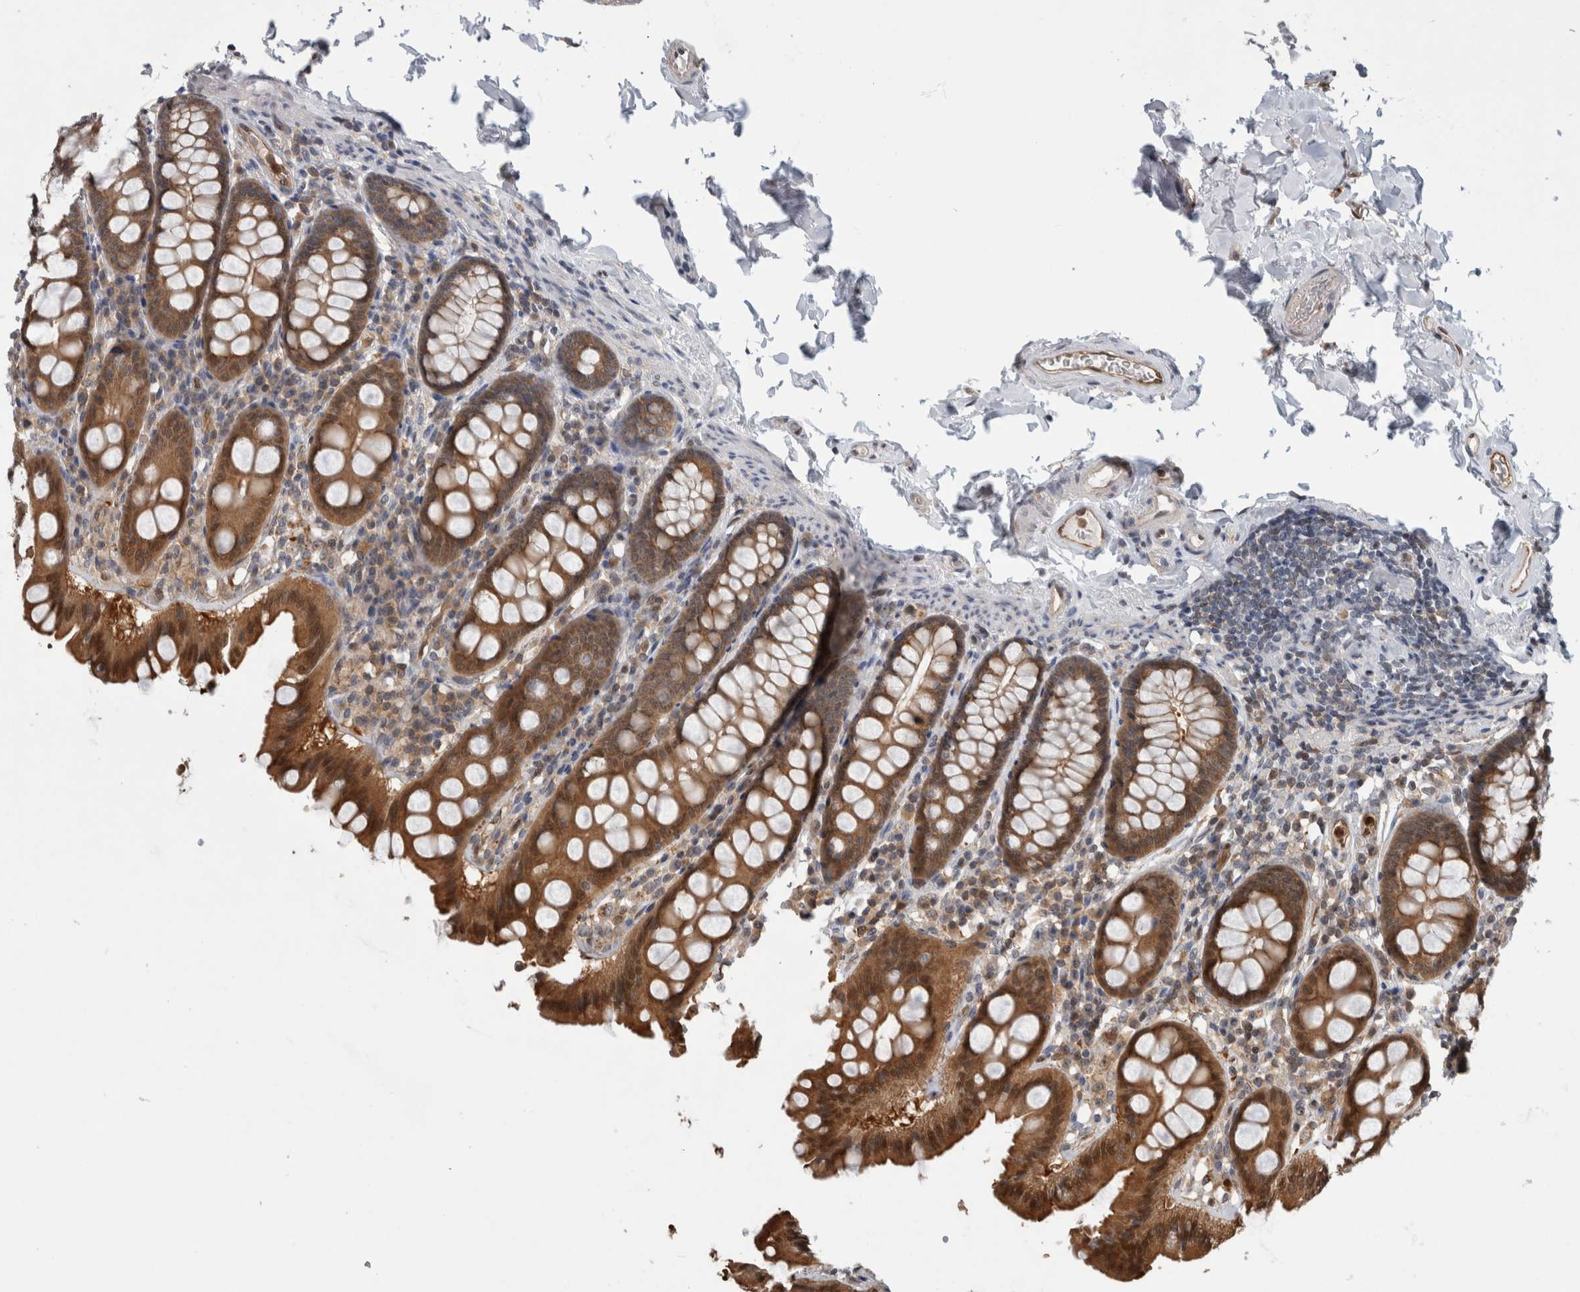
{"staining": {"intensity": "moderate", "quantity": ">75%", "location": "cytoplasmic/membranous,nuclear"}, "tissue": "colon", "cell_type": "Endothelial cells", "image_type": "normal", "snomed": [{"axis": "morphology", "description": "Normal tissue, NOS"}, {"axis": "topography", "description": "Colon"}, {"axis": "topography", "description": "Peripheral nerve tissue"}], "caption": "A photomicrograph of colon stained for a protein exhibits moderate cytoplasmic/membranous,nuclear brown staining in endothelial cells. (brown staining indicates protein expression, while blue staining denotes nuclei).", "gene": "ASTN2", "patient": {"sex": "female", "age": 61}}